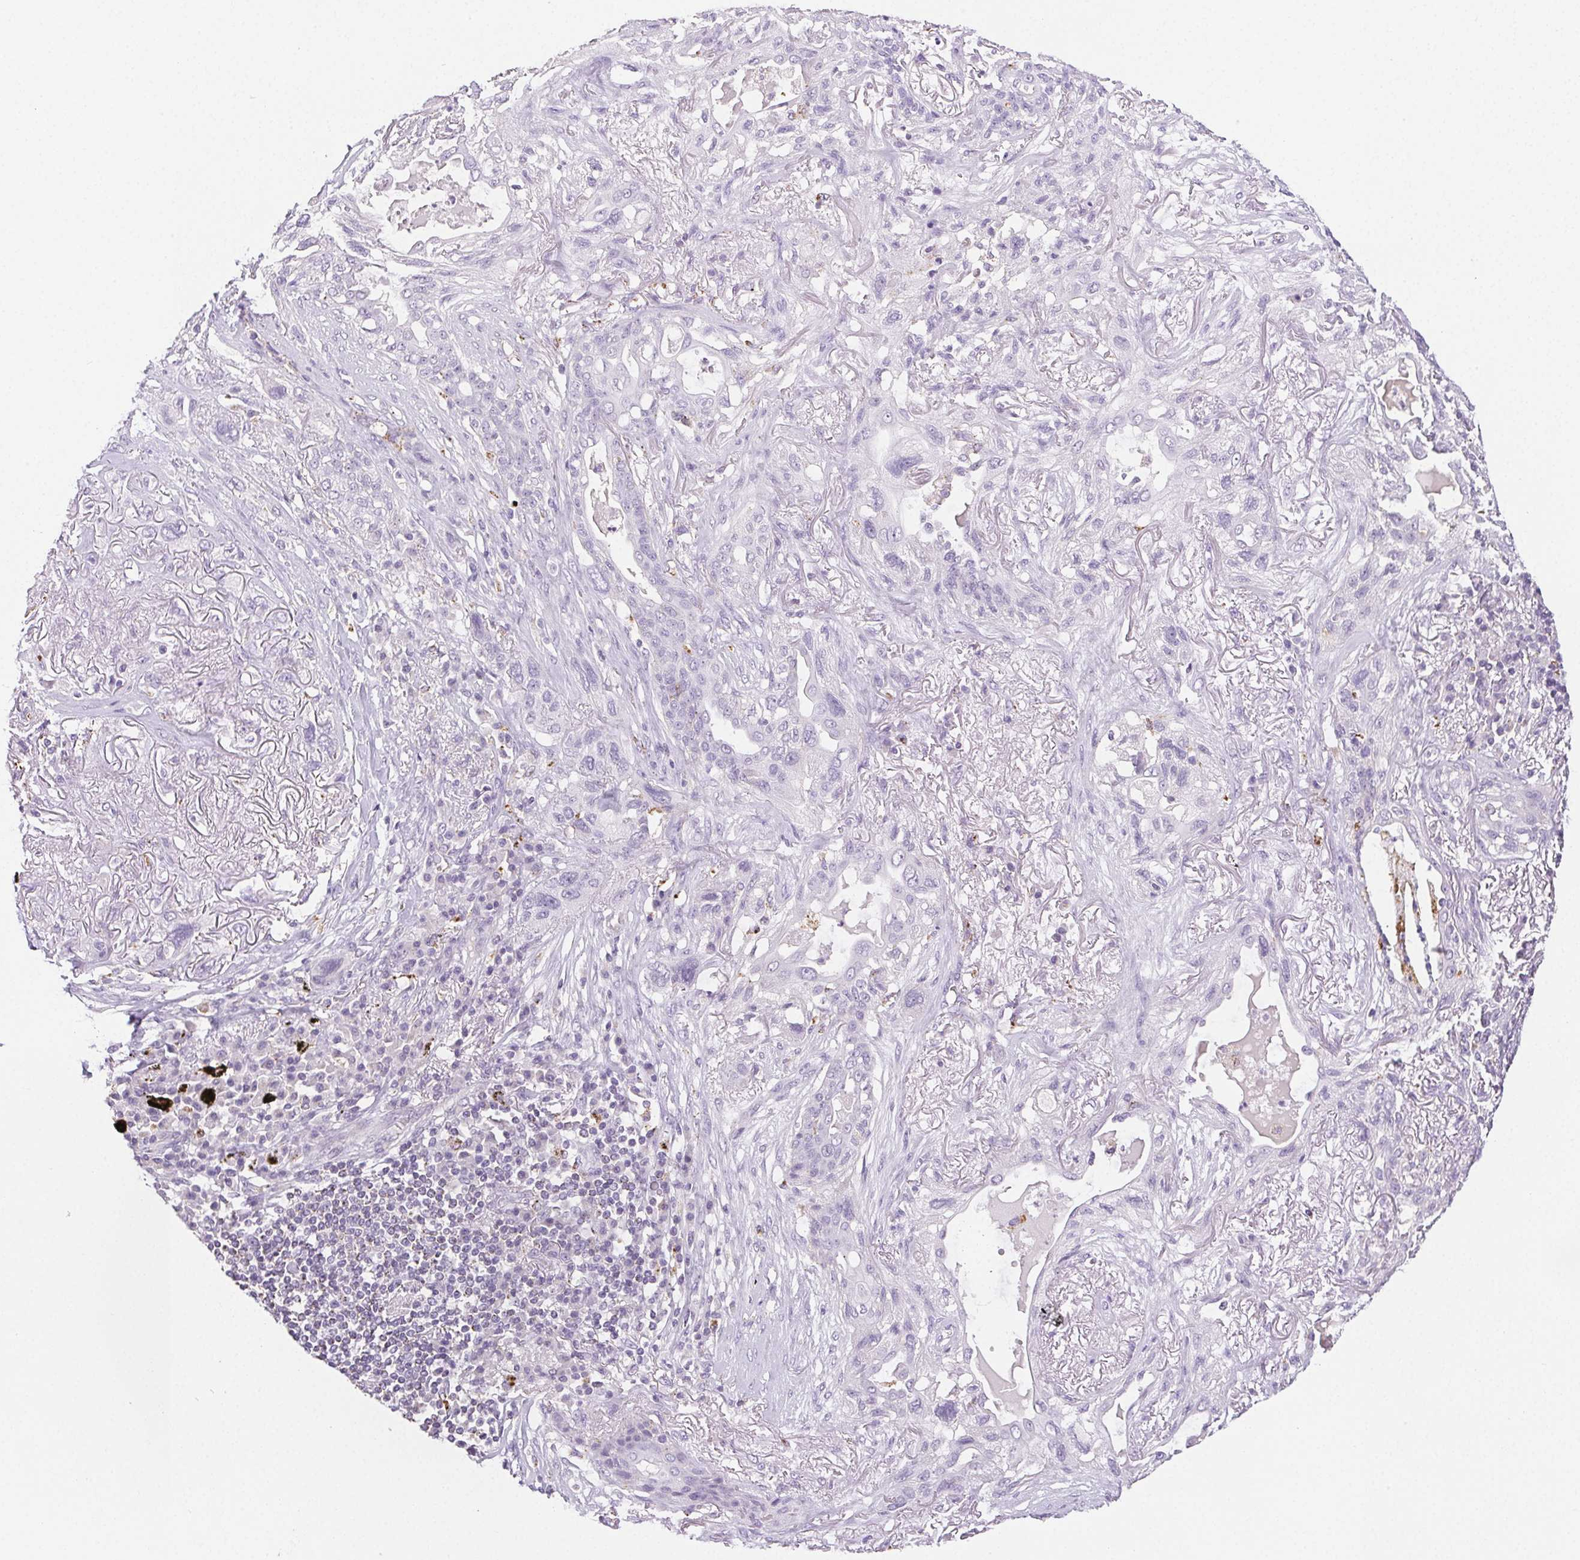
{"staining": {"intensity": "negative", "quantity": "none", "location": "none"}, "tissue": "lung cancer", "cell_type": "Tumor cells", "image_type": "cancer", "snomed": [{"axis": "morphology", "description": "Squamous cell carcinoma, NOS"}, {"axis": "topography", "description": "Lung"}], "caption": "IHC photomicrograph of squamous cell carcinoma (lung) stained for a protein (brown), which shows no positivity in tumor cells.", "gene": "LIPA", "patient": {"sex": "female", "age": 70}}